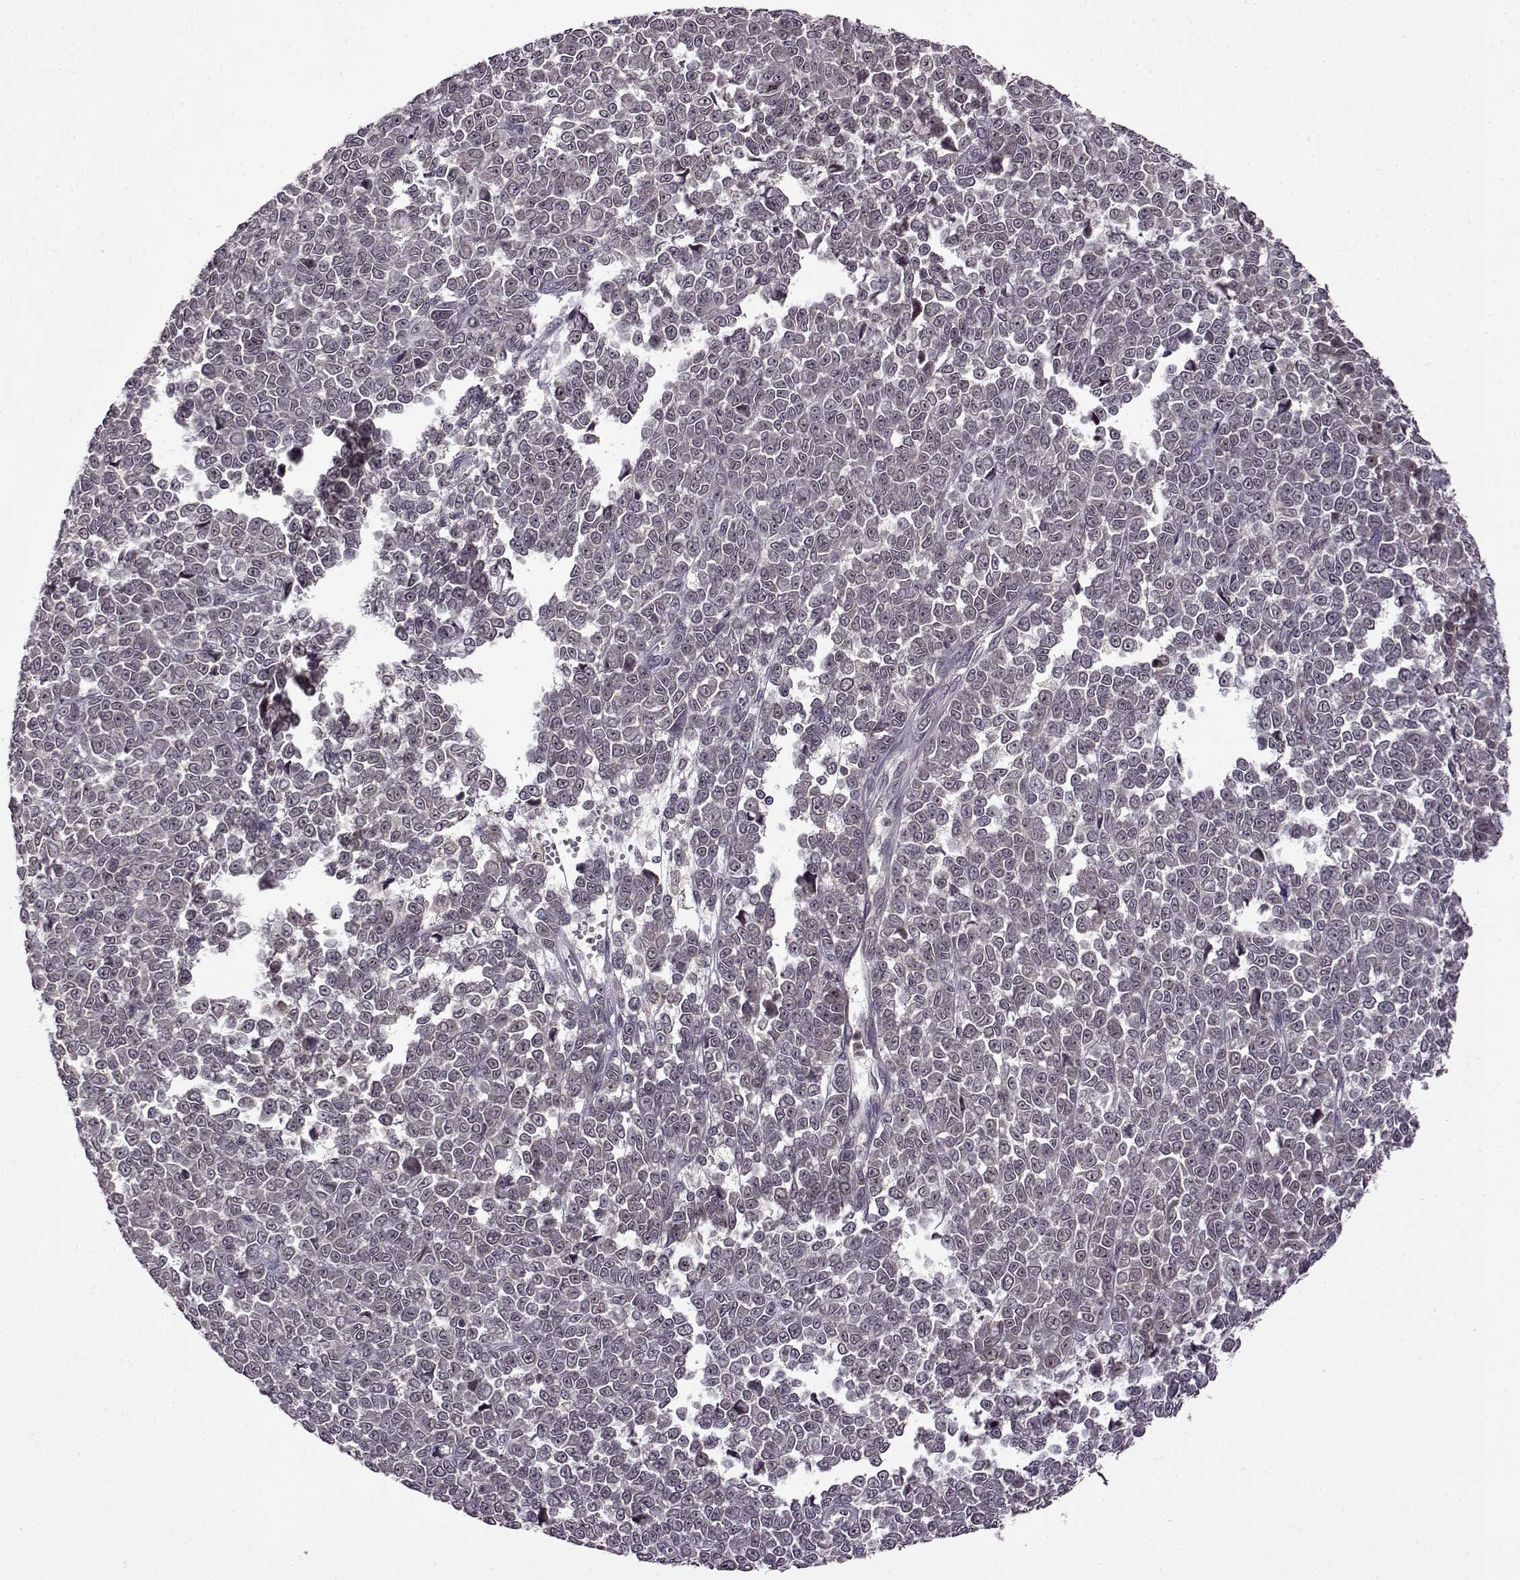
{"staining": {"intensity": "negative", "quantity": "none", "location": "none"}, "tissue": "melanoma", "cell_type": "Tumor cells", "image_type": "cancer", "snomed": [{"axis": "morphology", "description": "Malignant melanoma, NOS"}, {"axis": "topography", "description": "Skin"}], "caption": "Tumor cells show no significant protein expression in melanoma.", "gene": "MAIP1", "patient": {"sex": "female", "age": 95}}